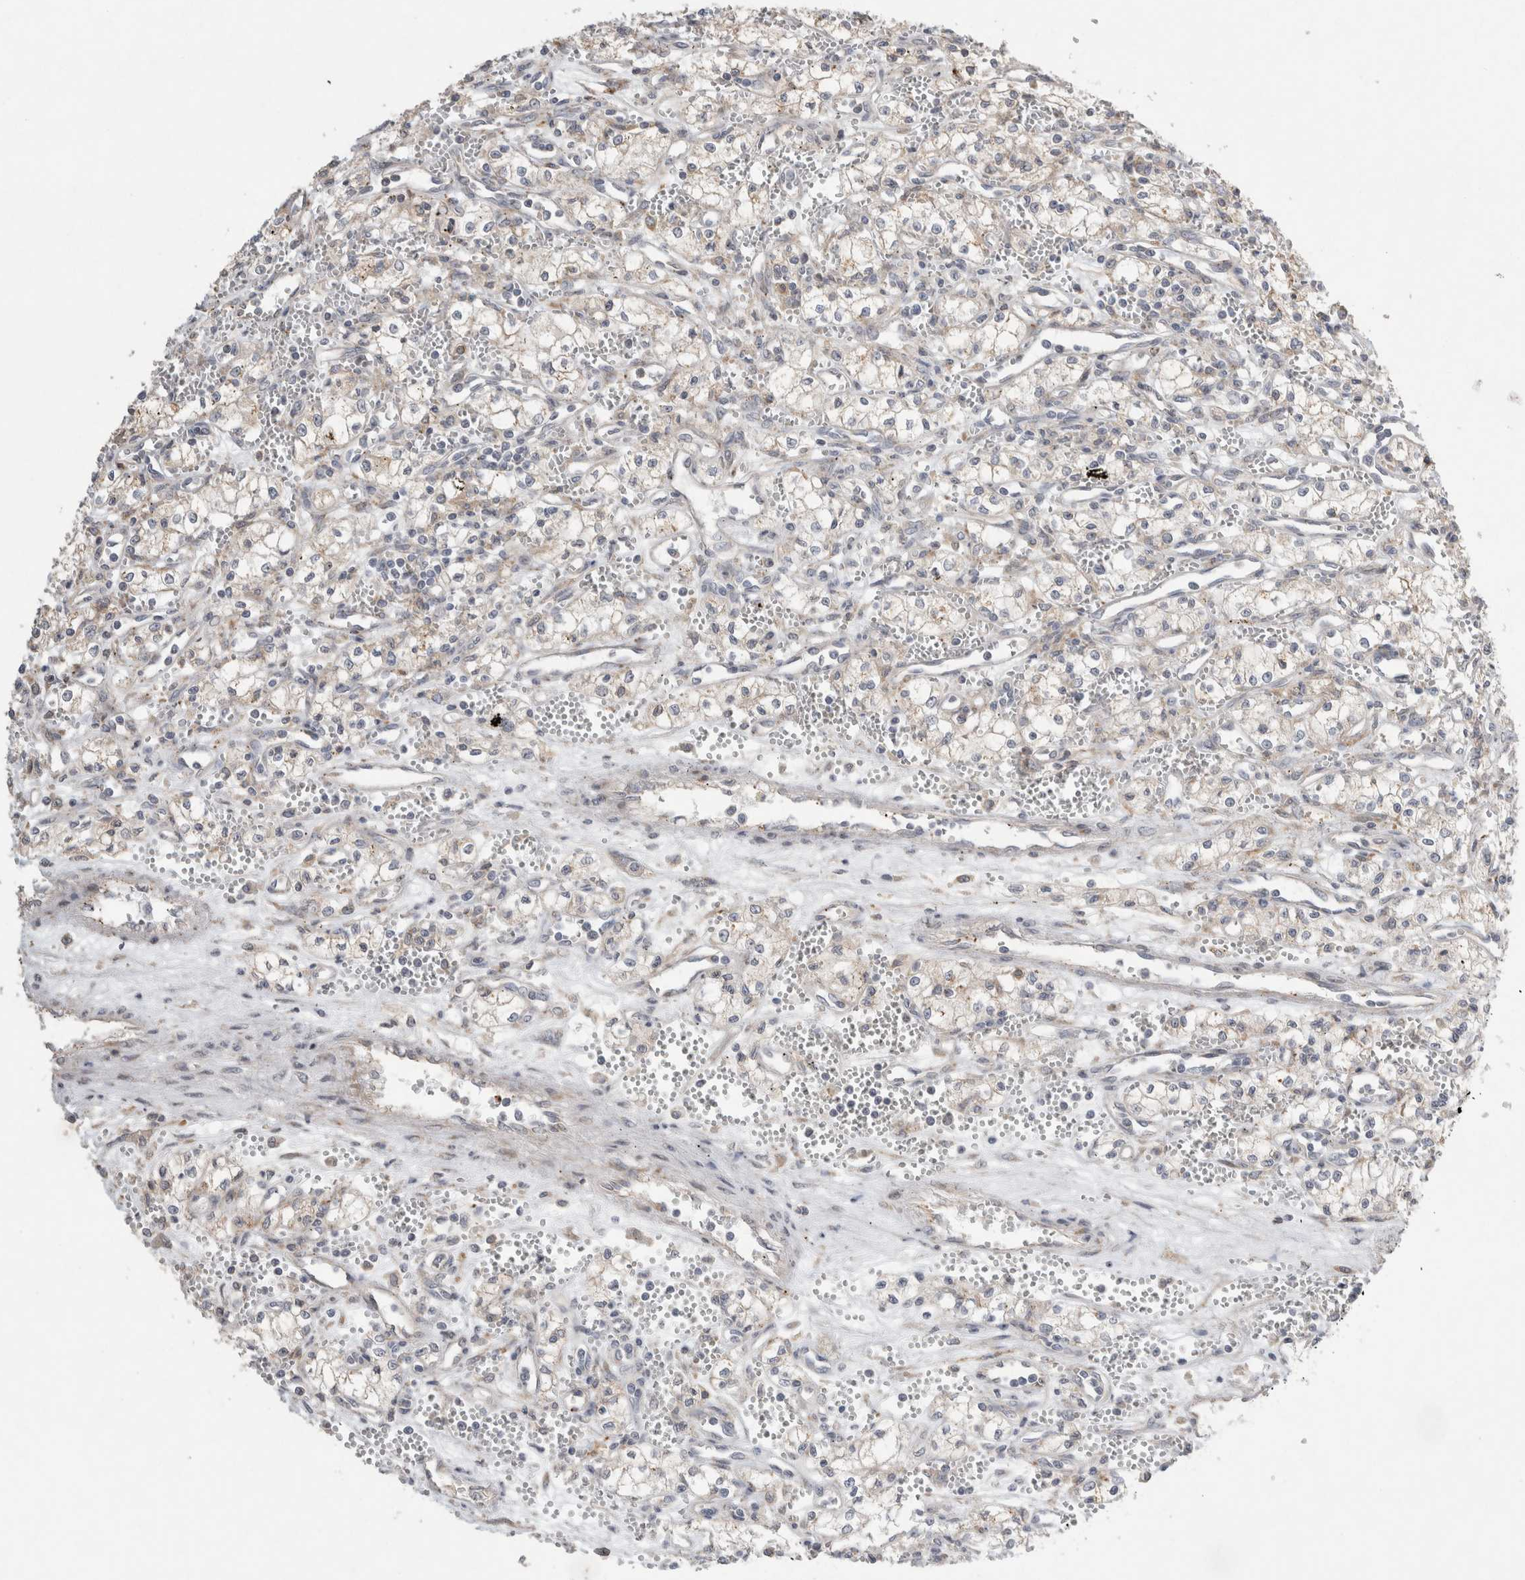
{"staining": {"intensity": "negative", "quantity": "none", "location": "none"}, "tissue": "renal cancer", "cell_type": "Tumor cells", "image_type": "cancer", "snomed": [{"axis": "morphology", "description": "Adenocarcinoma, NOS"}, {"axis": "topography", "description": "Kidney"}], "caption": "Renal cancer (adenocarcinoma) stained for a protein using IHC displays no expression tumor cells.", "gene": "TRMT9B", "patient": {"sex": "male", "age": 59}}